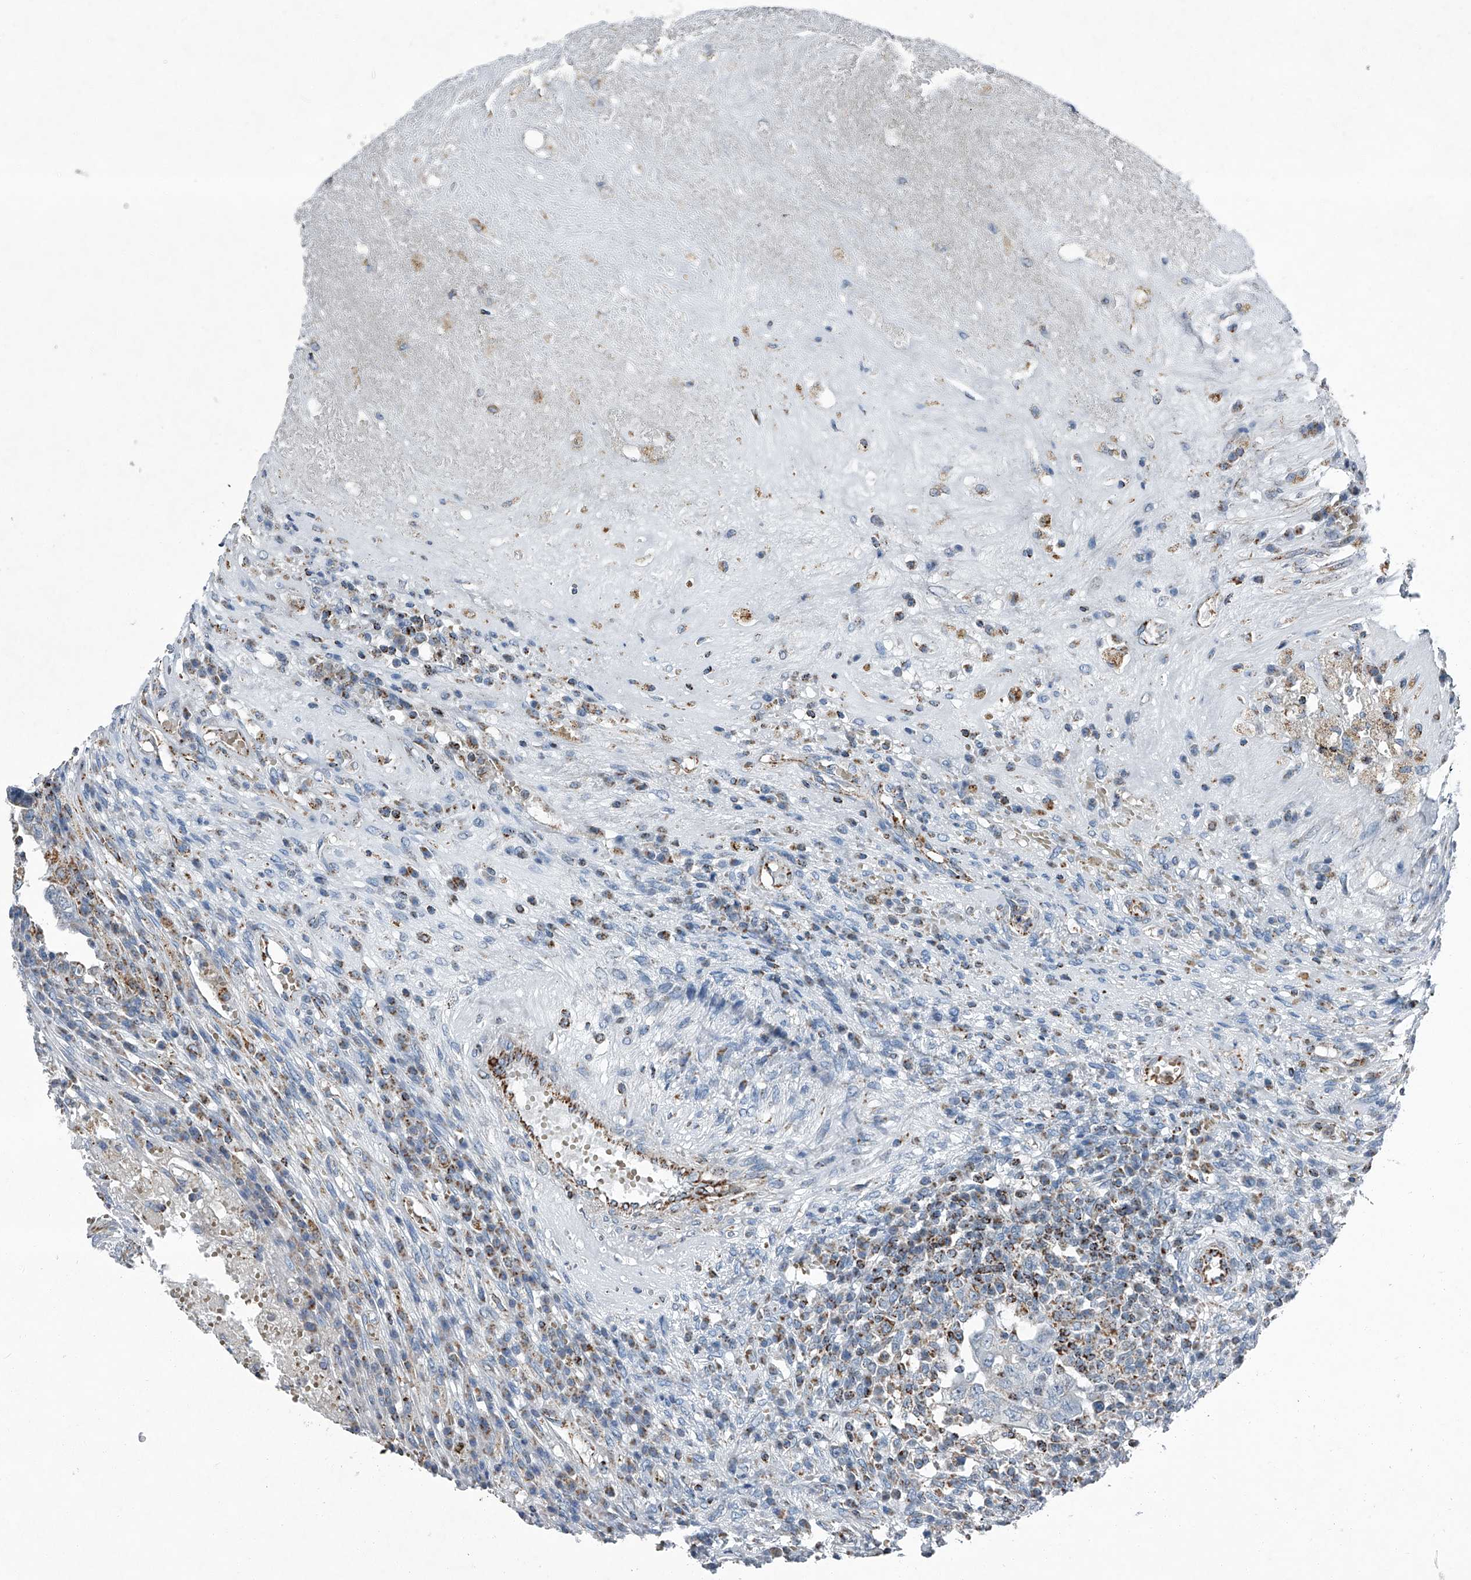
{"staining": {"intensity": "negative", "quantity": "none", "location": "none"}, "tissue": "testis cancer", "cell_type": "Tumor cells", "image_type": "cancer", "snomed": [{"axis": "morphology", "description": "Carcinoma, Embryonal, NOS"}, {"axis": "topography", "description": "Testis"}], "caption": "Immunohistochemistry of embryonal carcinoma (testis) reveals no staining in tumor cells.", "gene": "CHRNA7", "patient": {"sex": "male", "age": 26}}